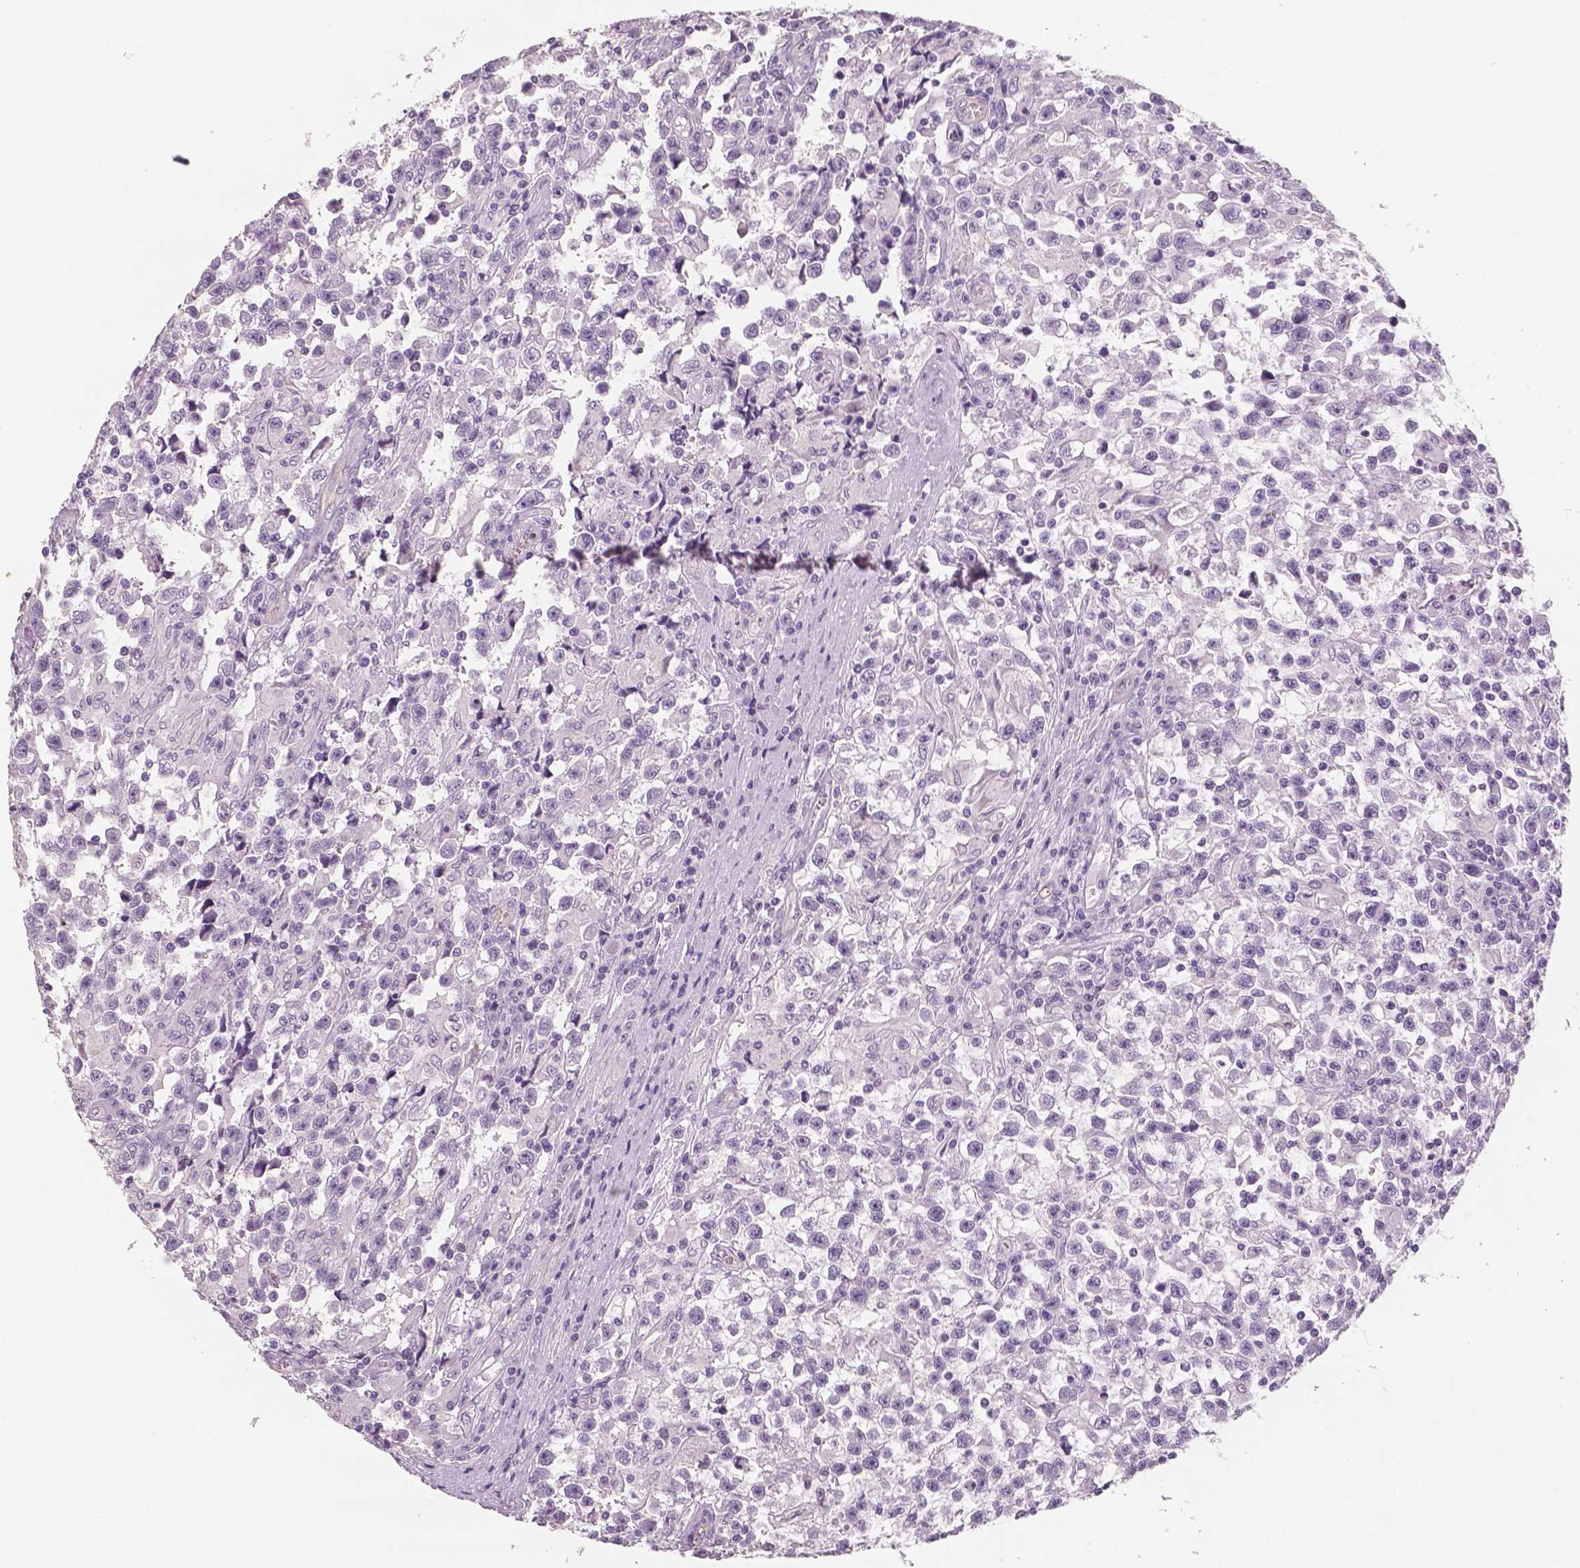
{"staining": {"intensity": "negative", "quantity": "none", "location": "none"}, "tissue": "testis cancer", "cell_type": "Tumor cells", "image_type": "cancer", "snomed": [{"axis": "morphology", "description": "Seminoma, NOS"}, {"axis": "topography", "description": "Testis"}], "caption": "Immunohistochemical staining of human seminoma (testis) demonstrates no significant positivity in tumor cells.", "gene": "TSPAN7", "patient": {"sex": "male", "age": 31}}